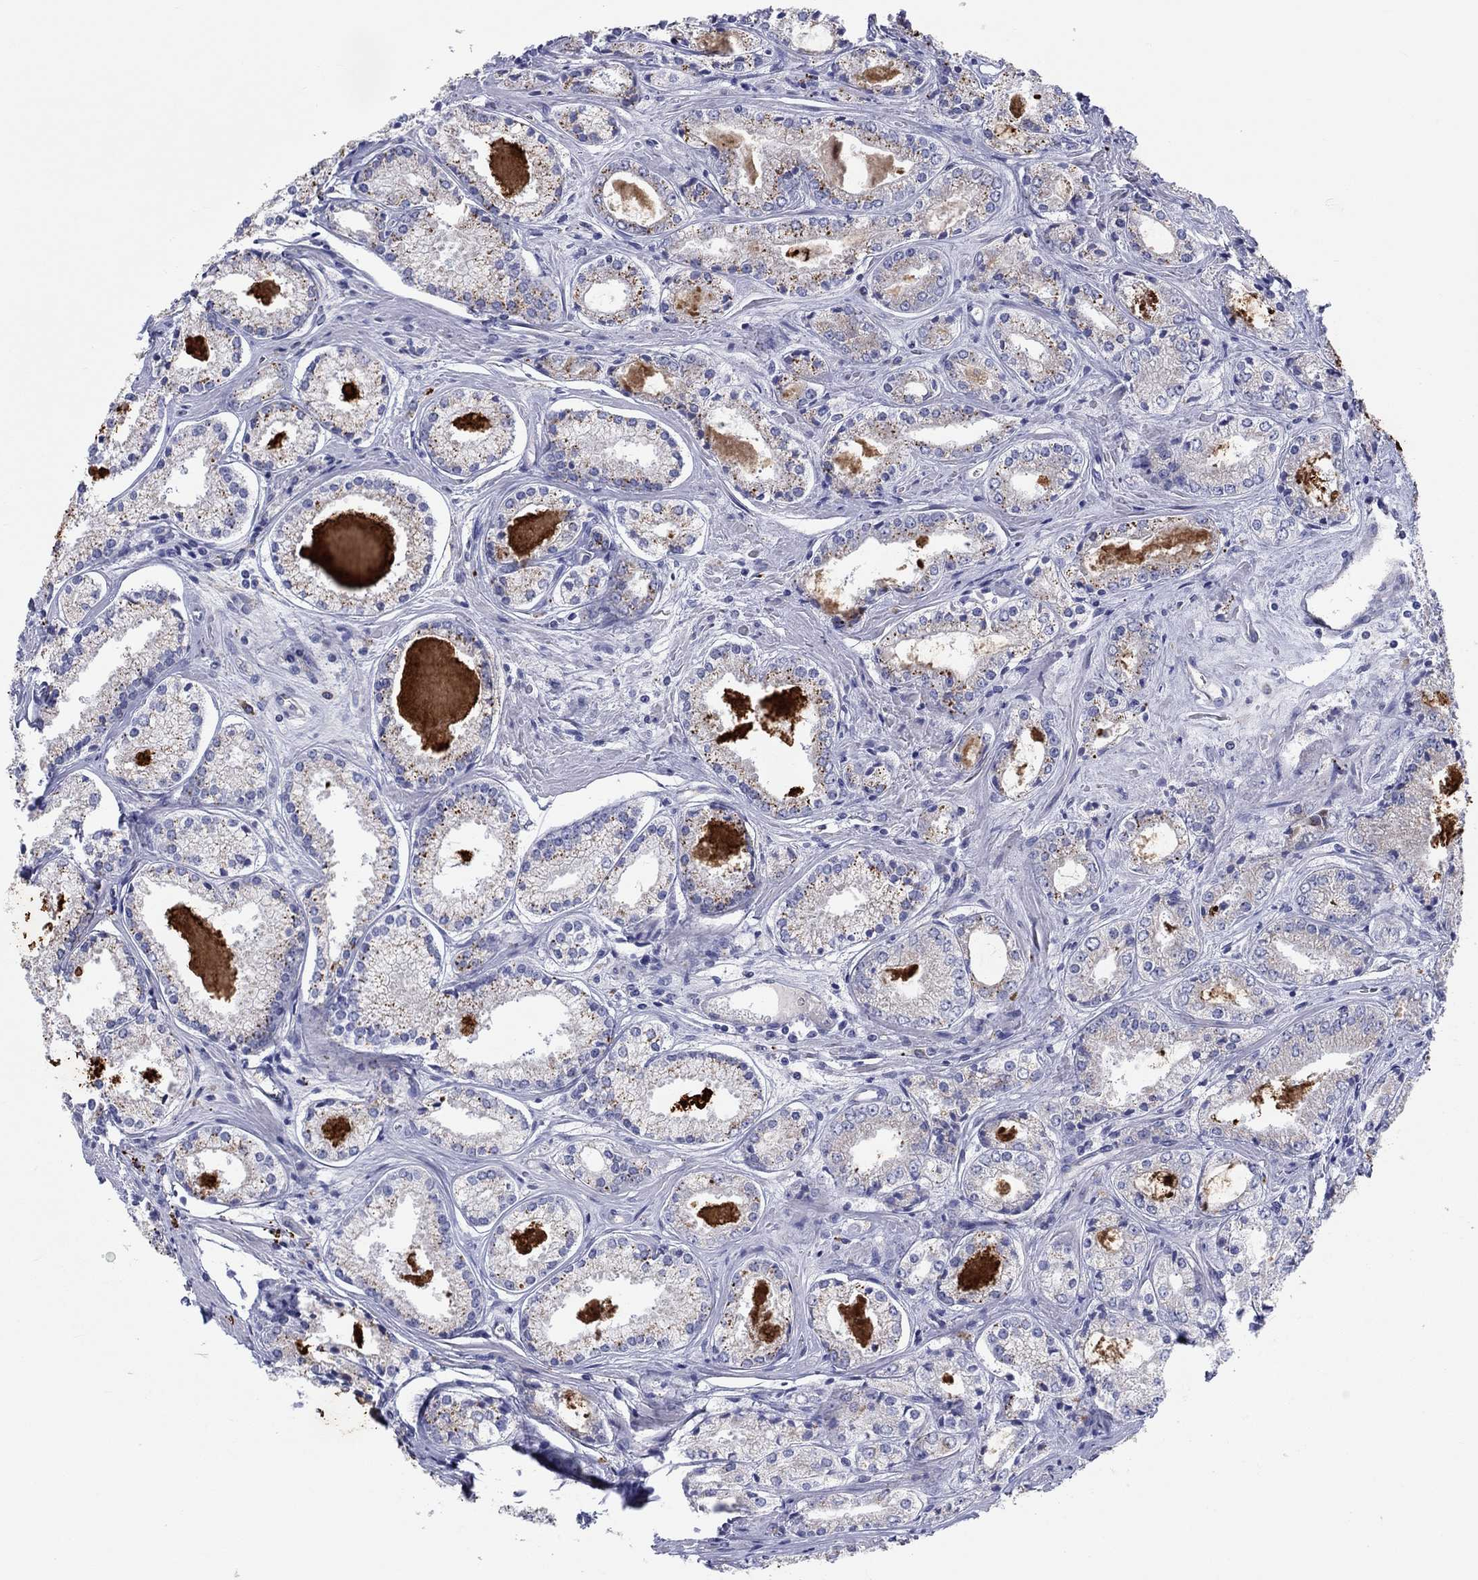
{"staining": {"intensity": "moderate", "quantity": ">75%", "location": "cytoplasmic/membranous"}, "tissue": "prostate cancer", "cell_type": "Tumor cells", "image_type": "cancer", "snomed": [{"axis": "morphology", "description": "Adenocarcinoma, NOS"}, {"axis": "topography", "description": "Prostate"}], "caption": "Protein positivity by IHC reveals moderate cytoplasmic/membranous positivity in about >75% of tumor cells in prostate adenocarcinoma.", "gene": "BCO2", "patient": {"sex": "male", "age": 72}}